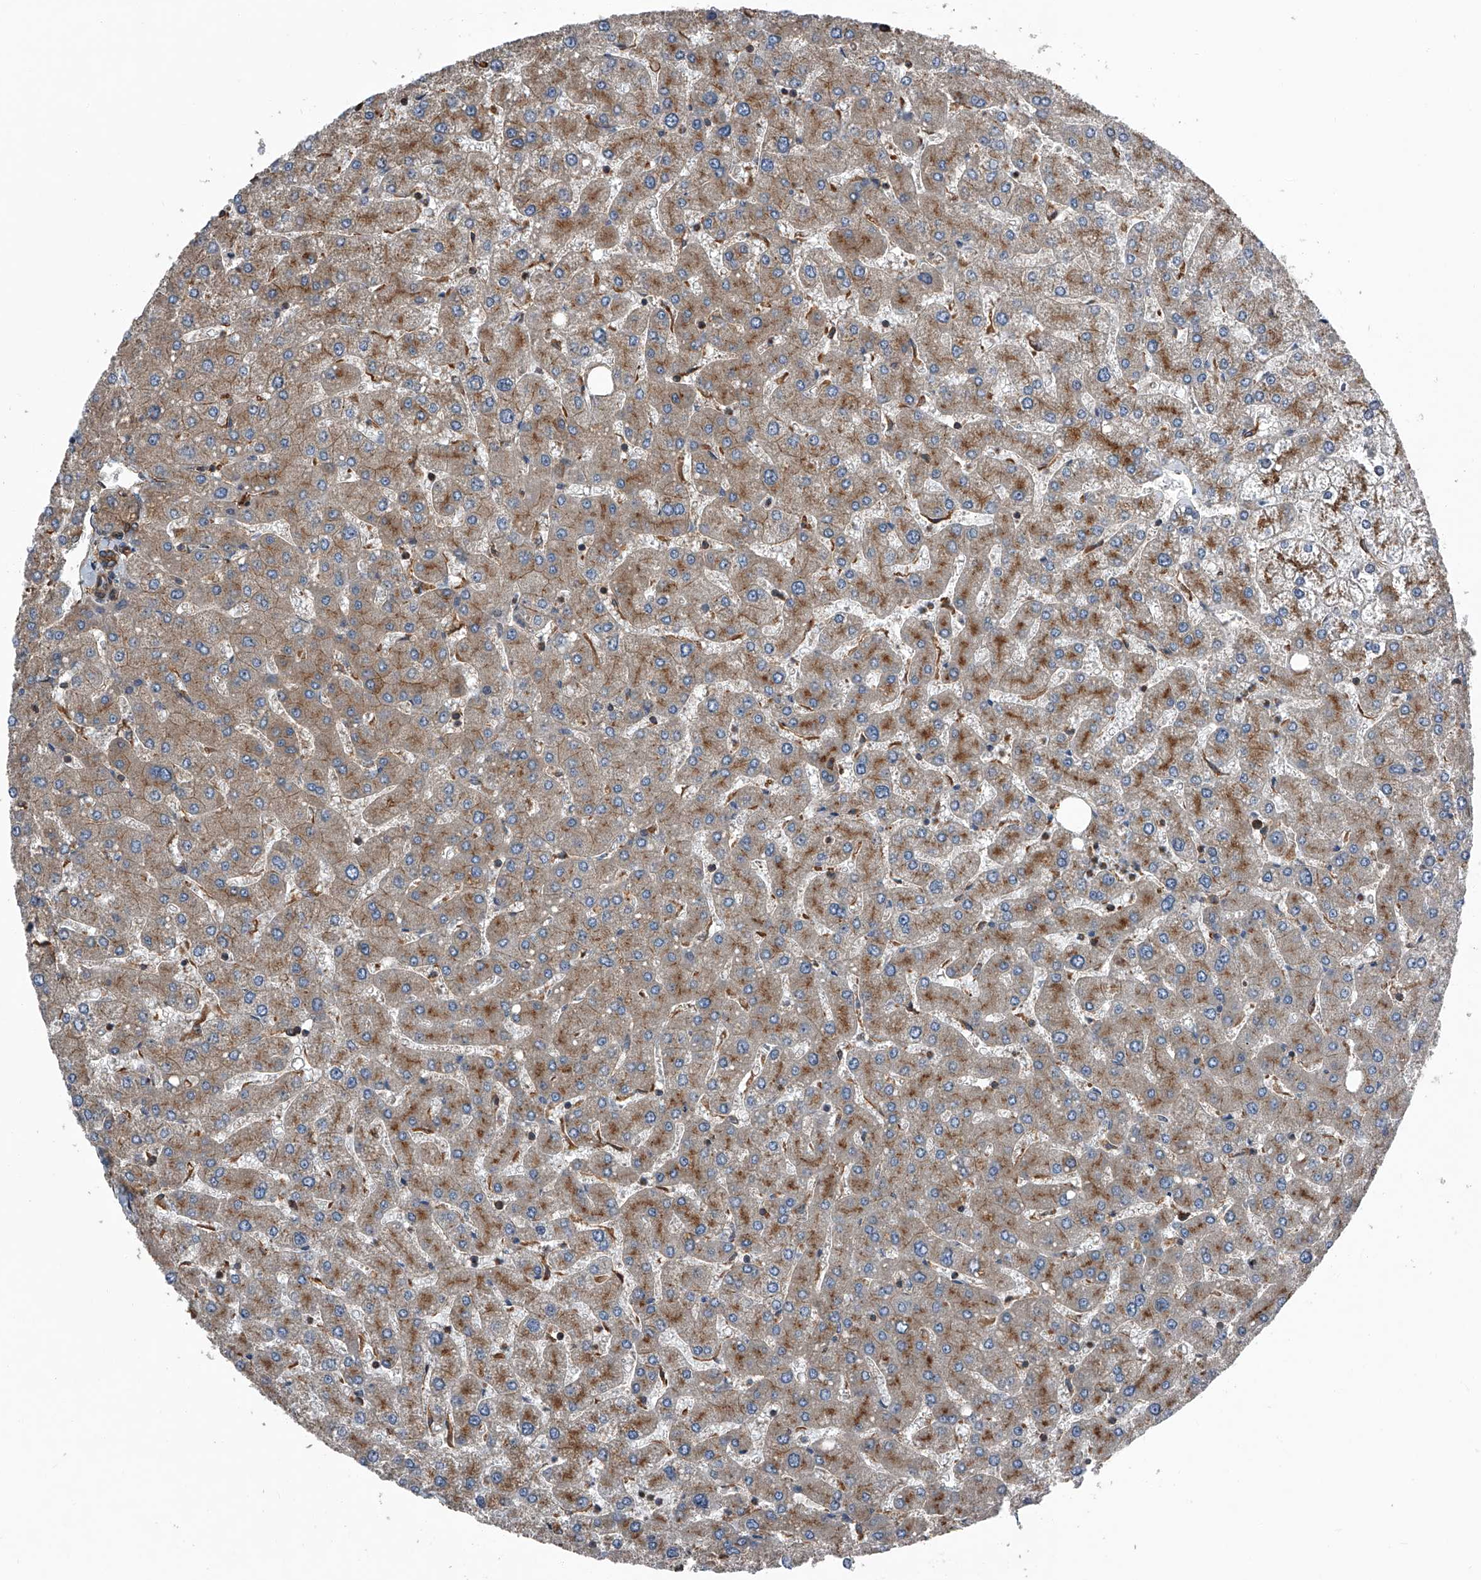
{"staining": {"intensity": "weak", "quantity": ">75%", "location": "cytoplasmic/membranous"}, "tissue": "liver", "cell_type": "Cholangiocytes", "image_type": "normal", "snomed": [{"axis": "morphology", "description": "Normal tissue, NOS"}, {"axis": "topography", "description": "Liver"}], "caption": "IHC of unremarkable liver shows low levels of weak cytoplasmic/membranous staining in about >75% of cholangiocytes.", "gene": "KCNJ2", "patient": {"sex": "male", "age": 55}}